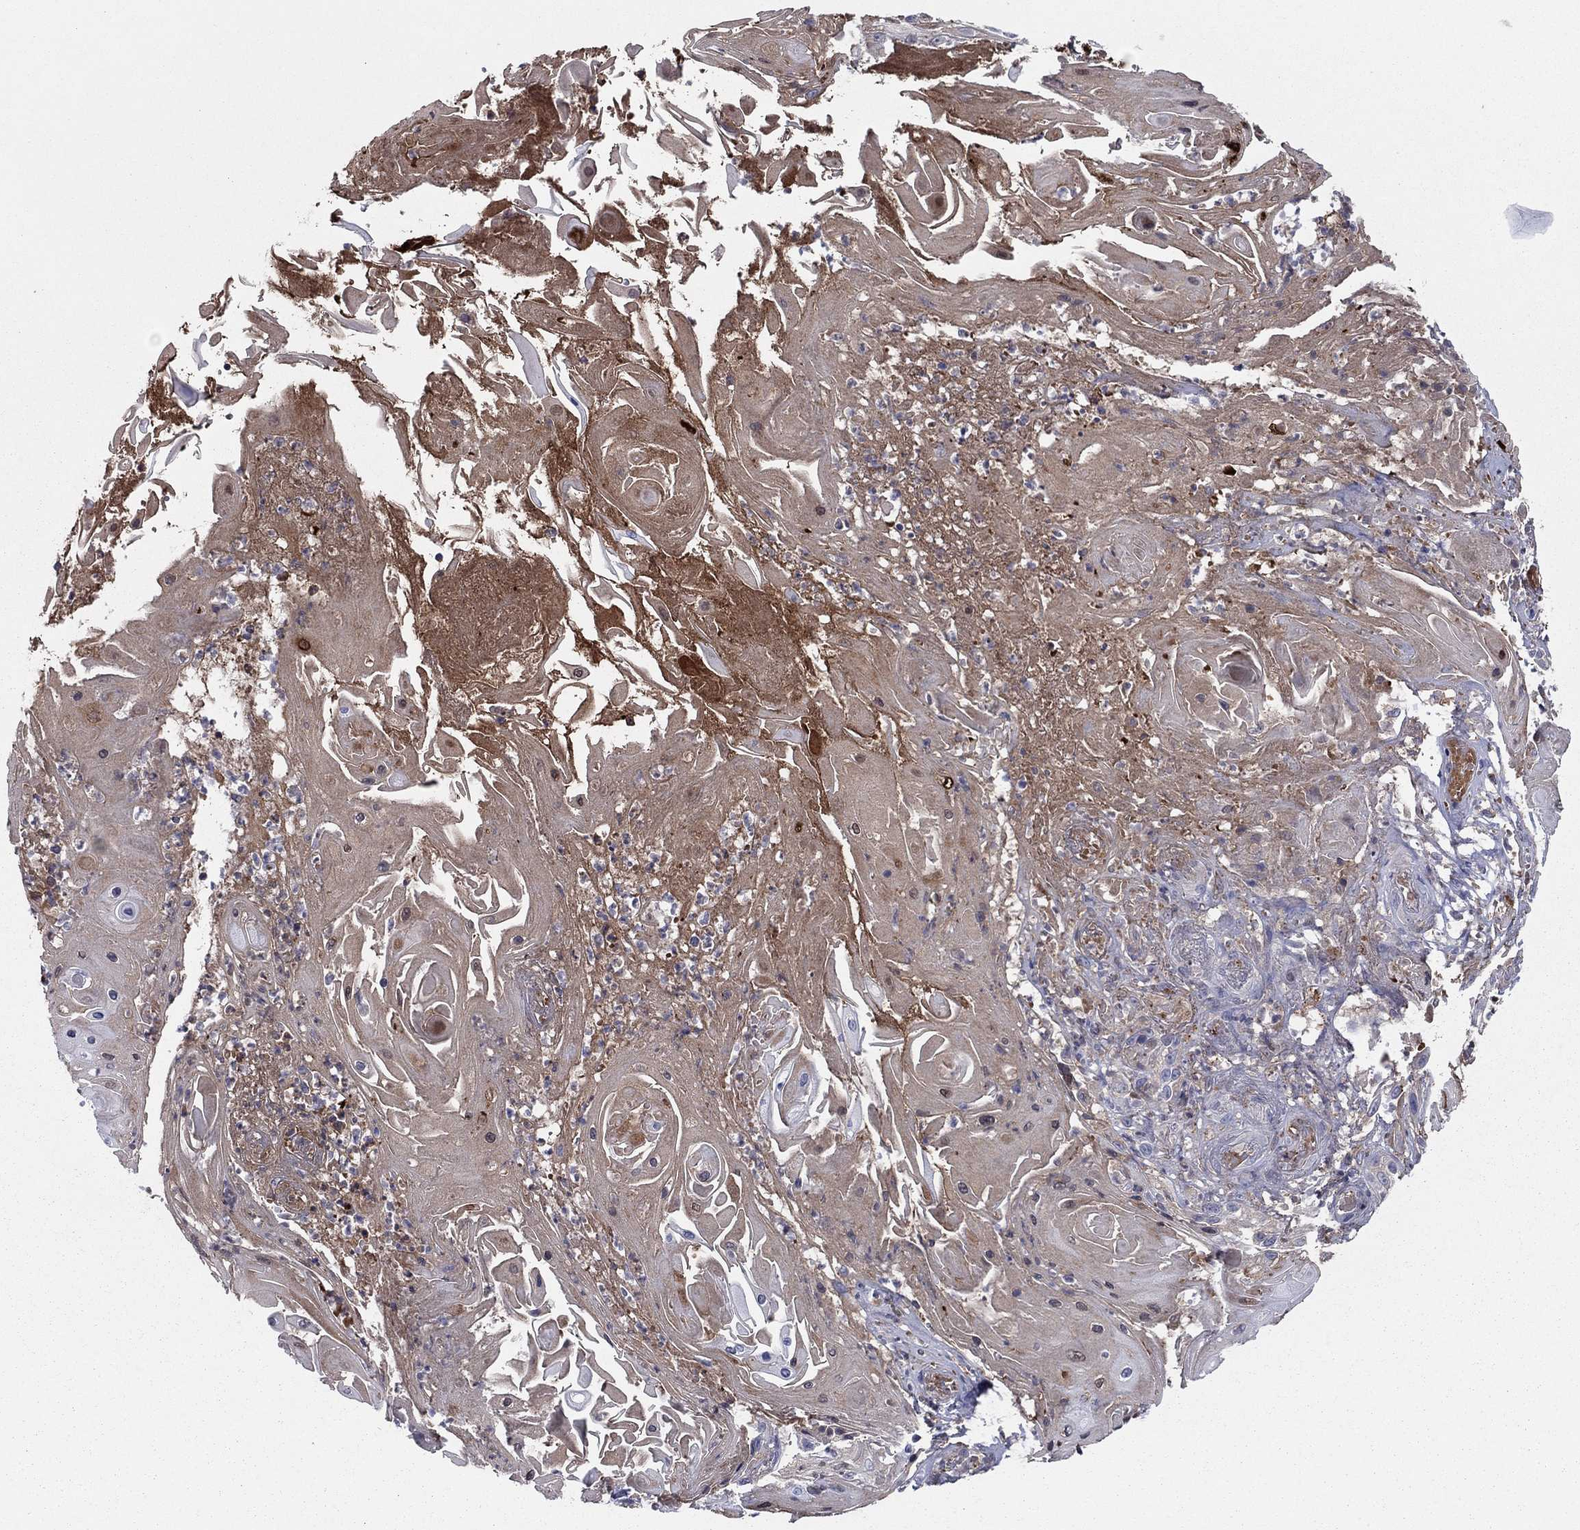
{"staining": {"intensity": "negative", "quantity": "none", "location": "none"}, "tissue": "skin cancer", "cell_type": "Tumor cells", "image_type": "cancer", "snomed": [{"axis": "morphology", "description": "Squamous cell carcinoma, NOS"}, {"axis": "topography", "description": "Skin"}], "caption": "Immunohistochemistry micrograph of human skin cancer stained for a protein (brown), which exhibits no positivity in tumor cells.", "gene": "HPX", "patient": {"sex": "male", "age": 62}}